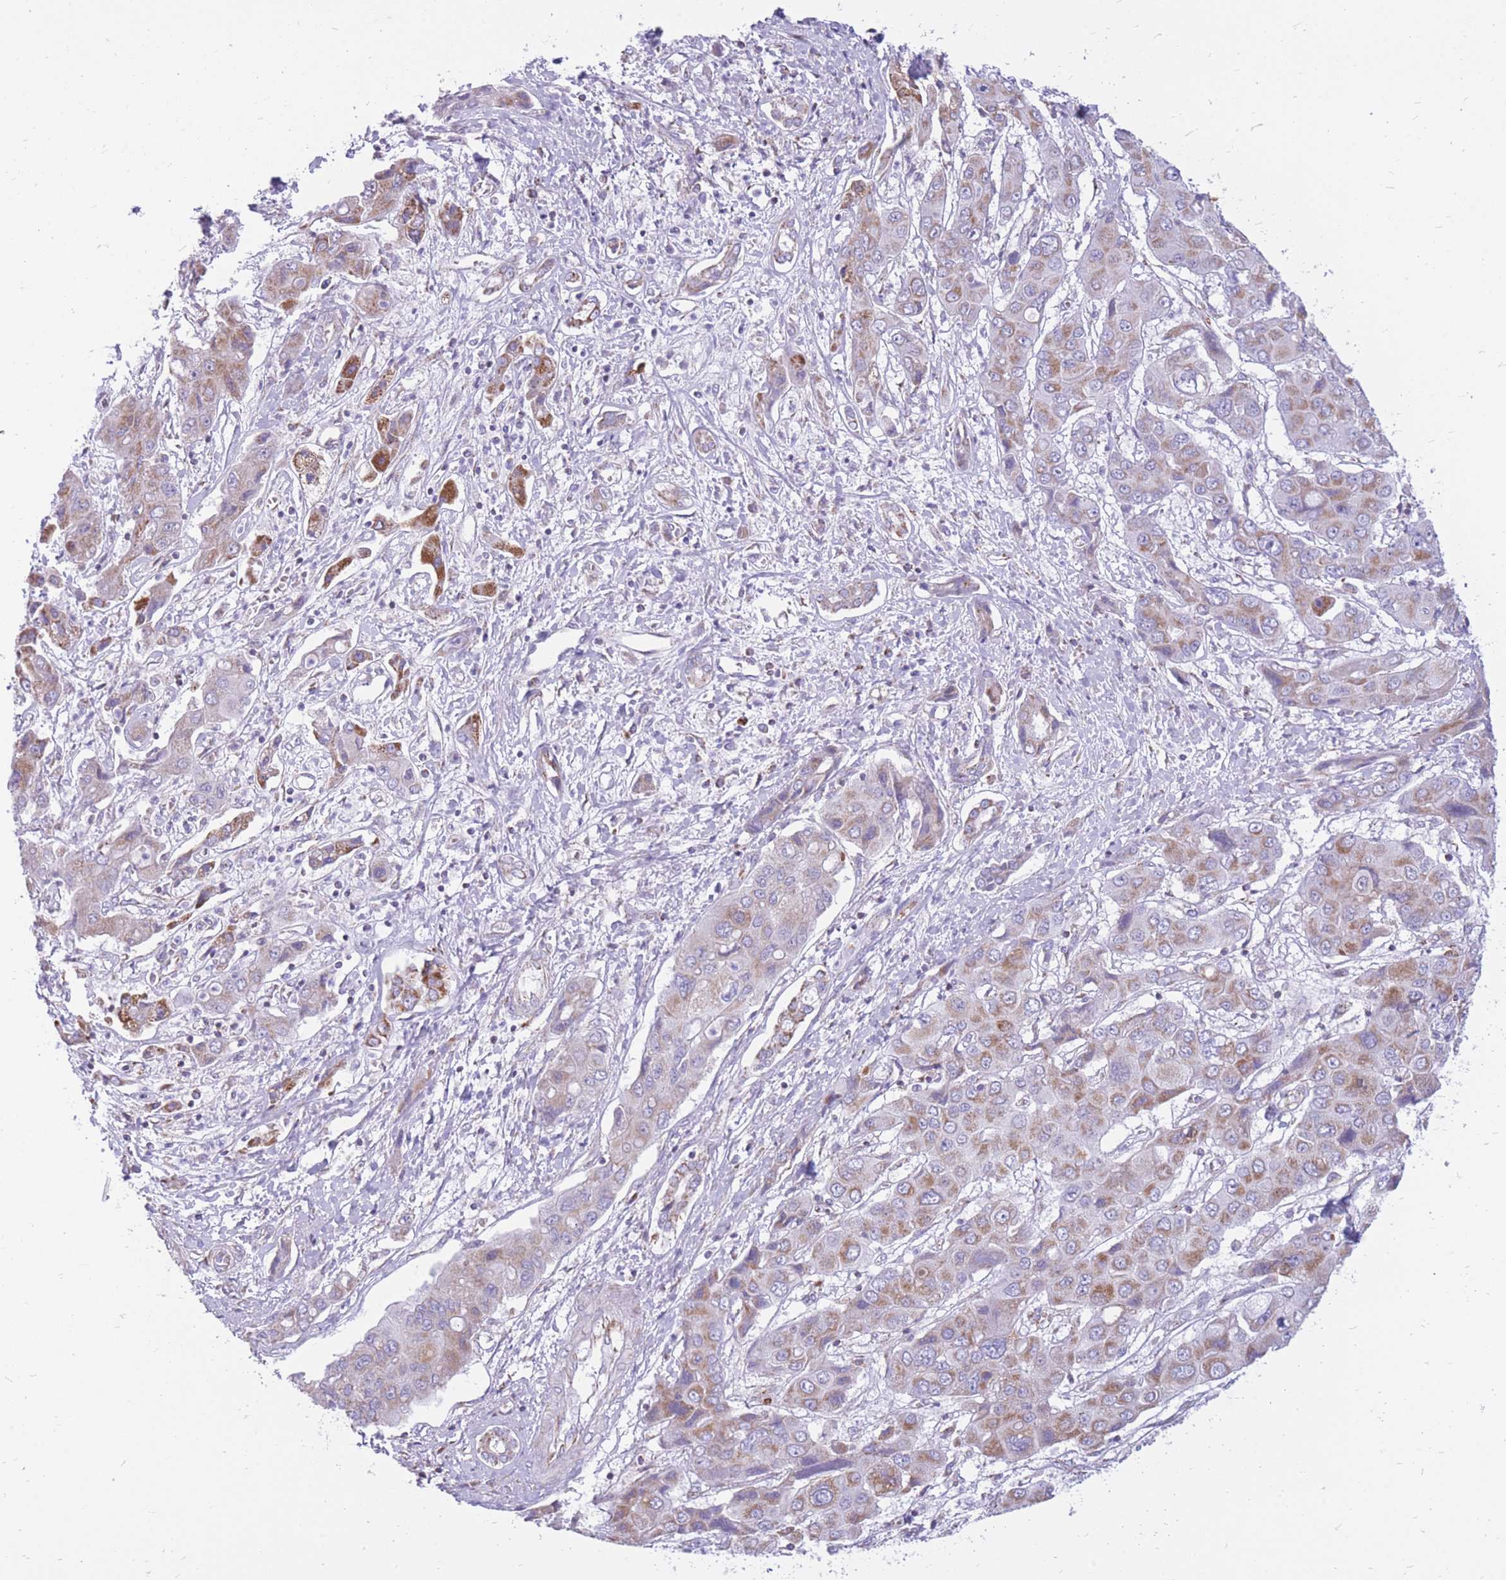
{"staining": {"intensity": "moderate", "quantity": "25%-75%", "location": "cytoplasmic/membranous"}, "tissue": "liver cancer", "cell_type": "Tumor cells", "image_type": "cancer", "snomed": [{"axis": "morphology", "description": "Cholangiocarcinoma"}, {"axis": "topography", "description": "Liver"}], "caption": "Liver cancer (cholangiocarcinoma) was stained to show a protein in brown. There is medium levels of moderate cytoplasmic/membranous expression in approximately 25%-75% of tumor cells.", "gene": "PCSK1", "patient": {"sex": "male", "age": 67}}